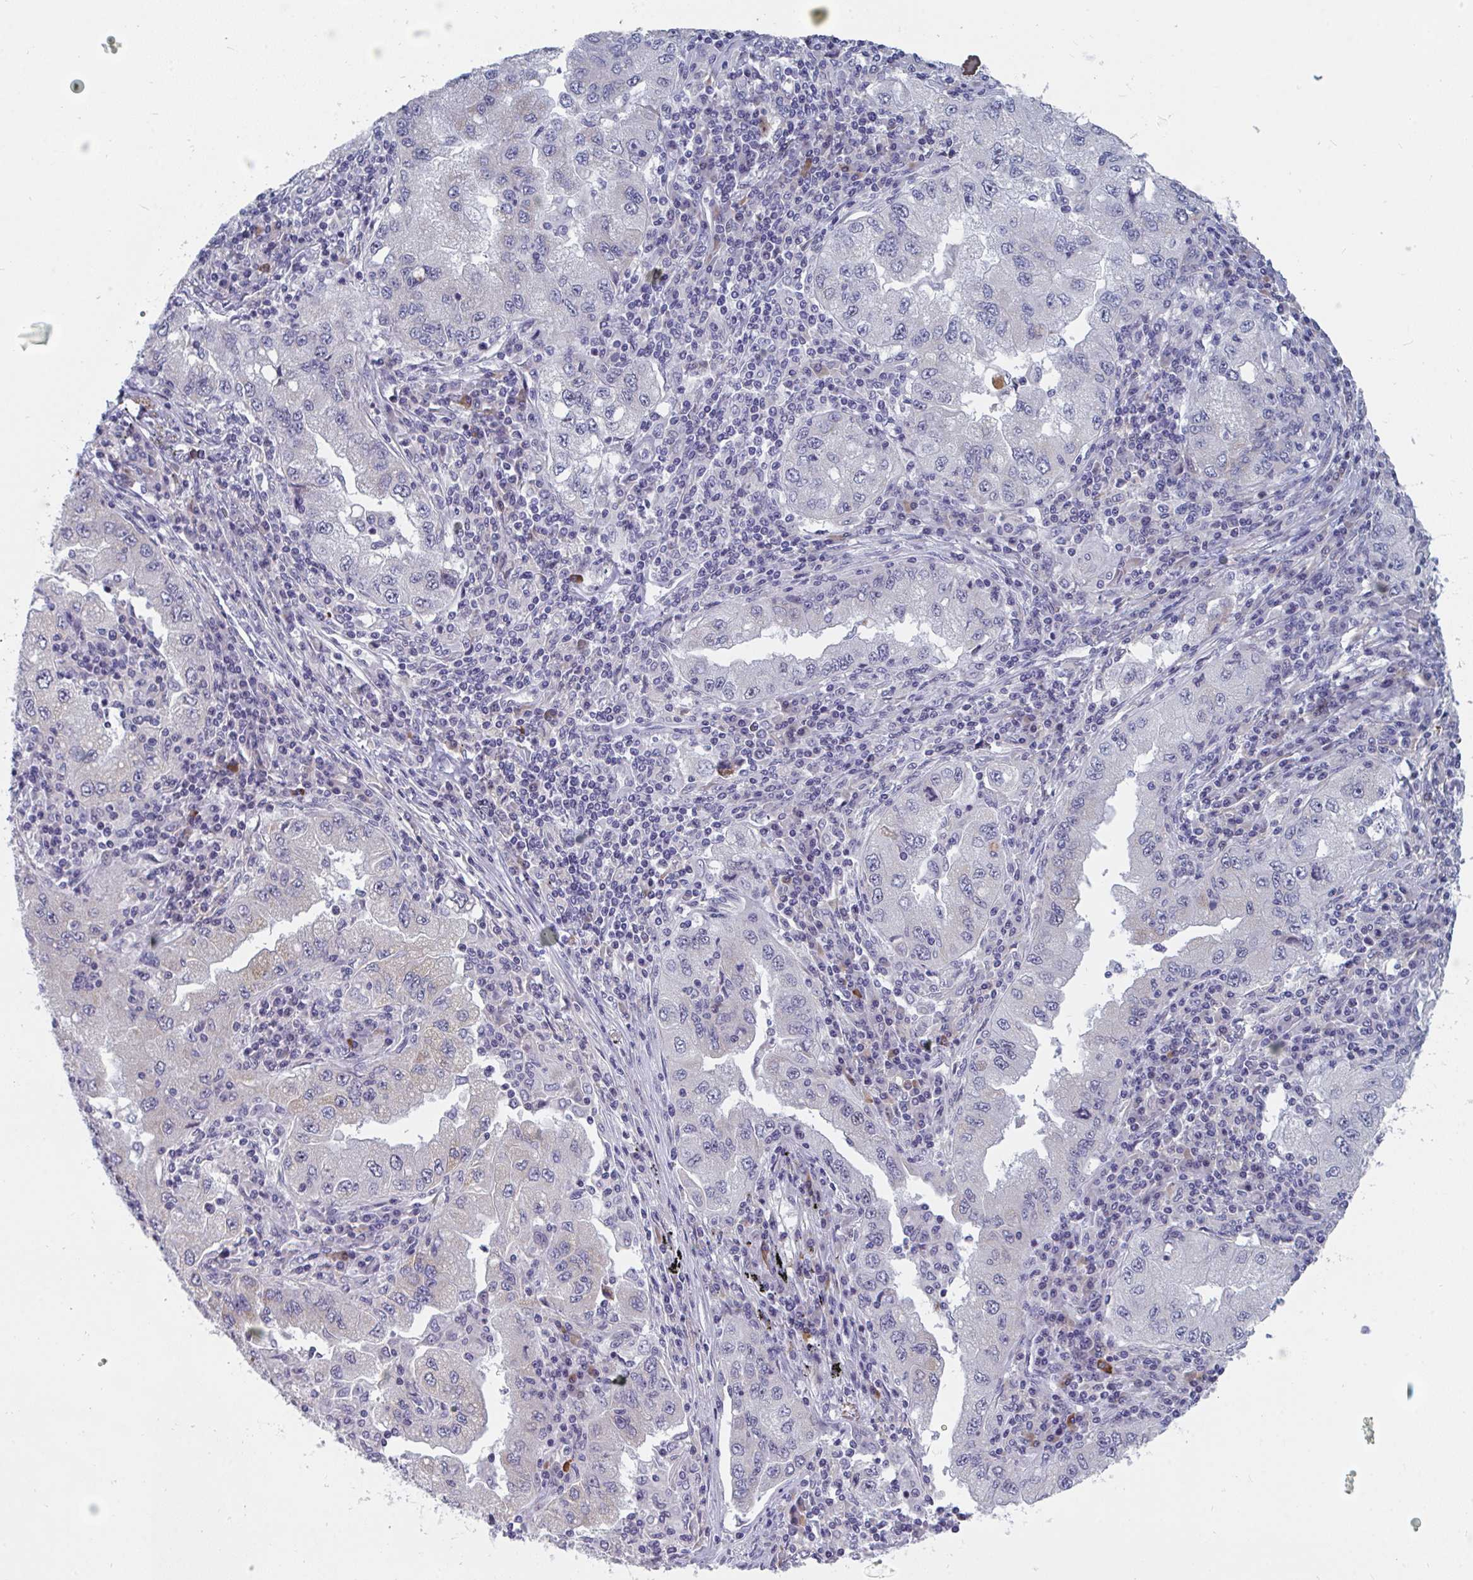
{"staining": {"intensity": "negative", "quantity": "none", "location": "none"}, "tissue": "lung cancer", "cell_type": "Tumor cells", "image_type": "cancer", "snomed": [{"axis": "morphology", "description": "Adenocarcinoma, NOS"}, {"axis": "morphology", "description": "Adenocarcinoma primary or metastatic"}, {"axis": "topography", "description": "Lung"}], "caption": "The immunohistochemistry micrograph has no significant expression in tumor cells of lung cancer (adenocarcinoma) tissue.", "gene": "CENPT", "patient": {"sex": "male", "age": 74}}